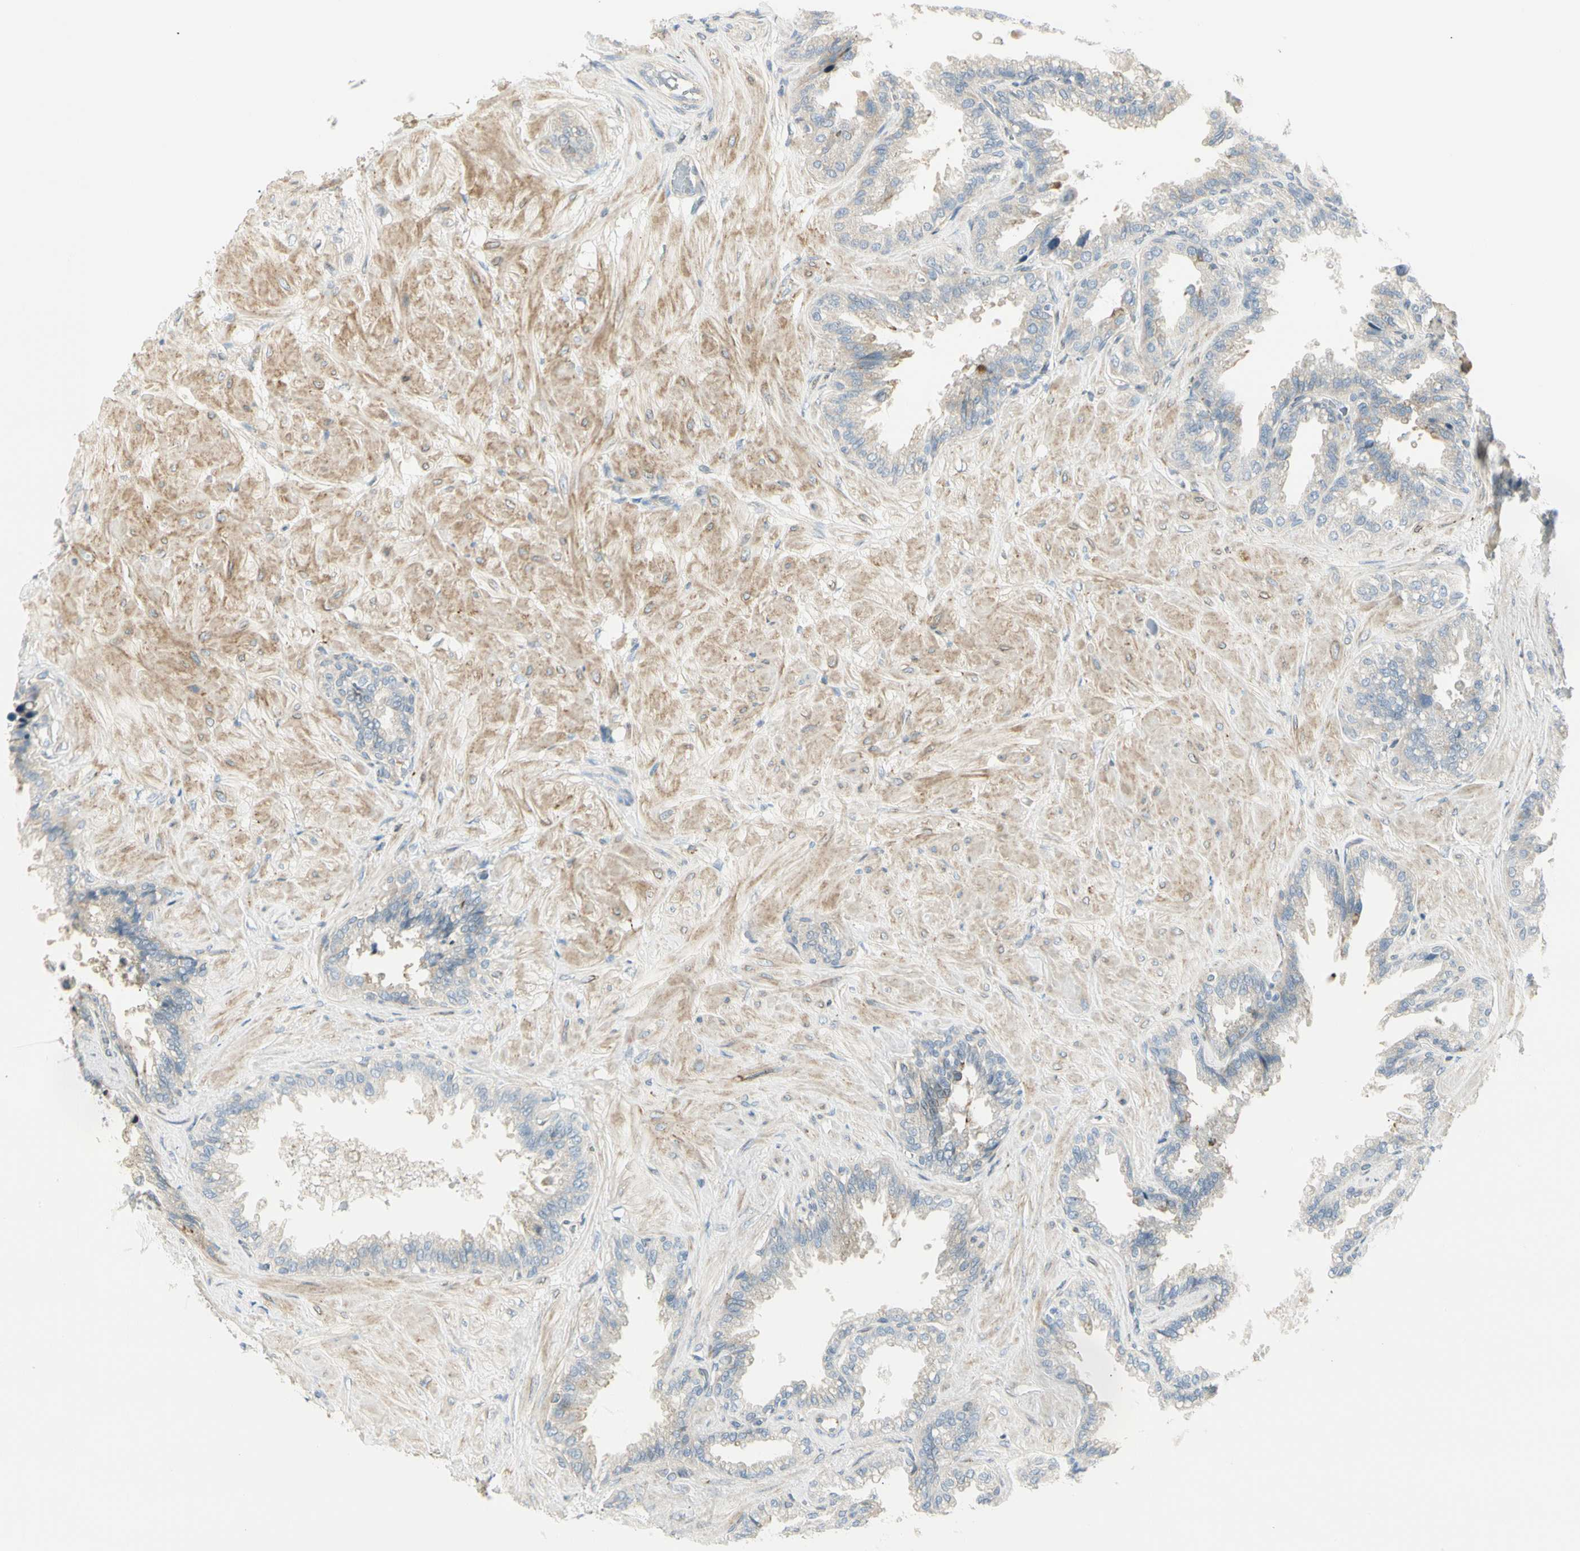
{"staining": {"intensity": "negative", "quantity": "none", "location": "none"}, "tissue": "seminal vesicle", "cell_type": "Glandular cells", "image_type": "normal", "snomed": [{"axis": "morphology", "description": "Normal tissue, NOS"}, {"axis": "topography", "description": "Seminal veicle"}], "caption": "High magnification brightfield microscopy of normal seminal vesicle stained with DAB (brown) and counterstained with hematoxylin (blue): glandular cells show no significant positivity. Brightfield microscopy of immunohistochemistry stained with DAB (3,3'-diaminobenzidine) (brown) and hematoxylin (blue), captured at high magnification.", "gene": "TNFSF11", "patient": {"sex": "male", "age": 46}}